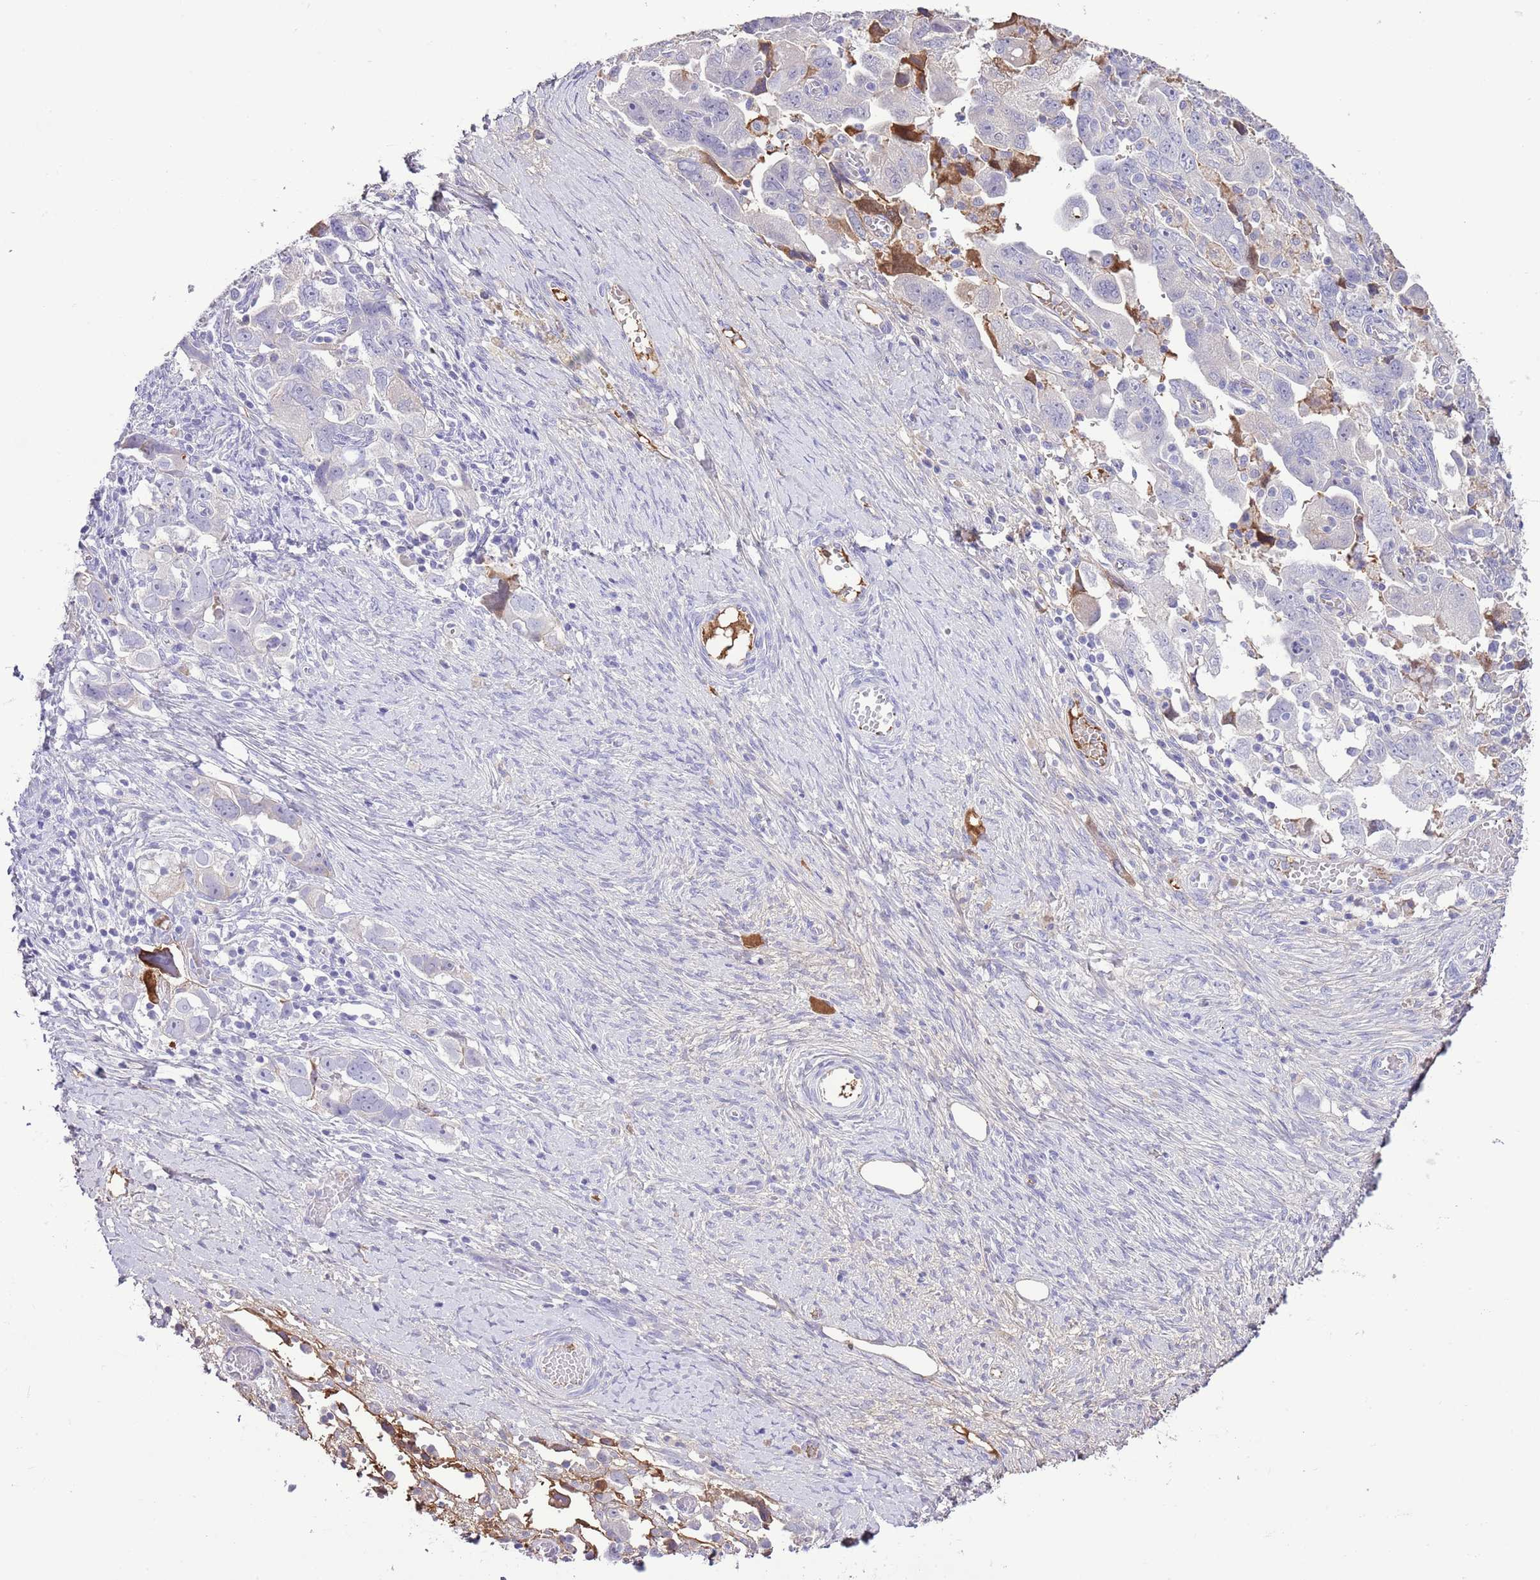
{"staining": {"intensity": "negative", "quantity": "none", "location": "none"}, "tissue": "ovarian cancer", "cell_type": "Tumor cells", "image_type": "cancer", "snomed": [{"axis": "morphology", "description": "Carcinoma, NOS"}, {"axis": "morphology", "description": "Cystadenocarcinoma, serous, NOS"}, {"axis": "topography", "description": "Ovary"}], "caption": "Image shows no protein positivity in tumor cells of ovarian cancer (serous cystadenocarcinoma) tissue. Brightfield microscopy of IHC stained with DAB (brown) and hematoxylin (blue), captured at high magnification.", "gene": "IGF1", "patient": {"sex": "female", "age": 69}}